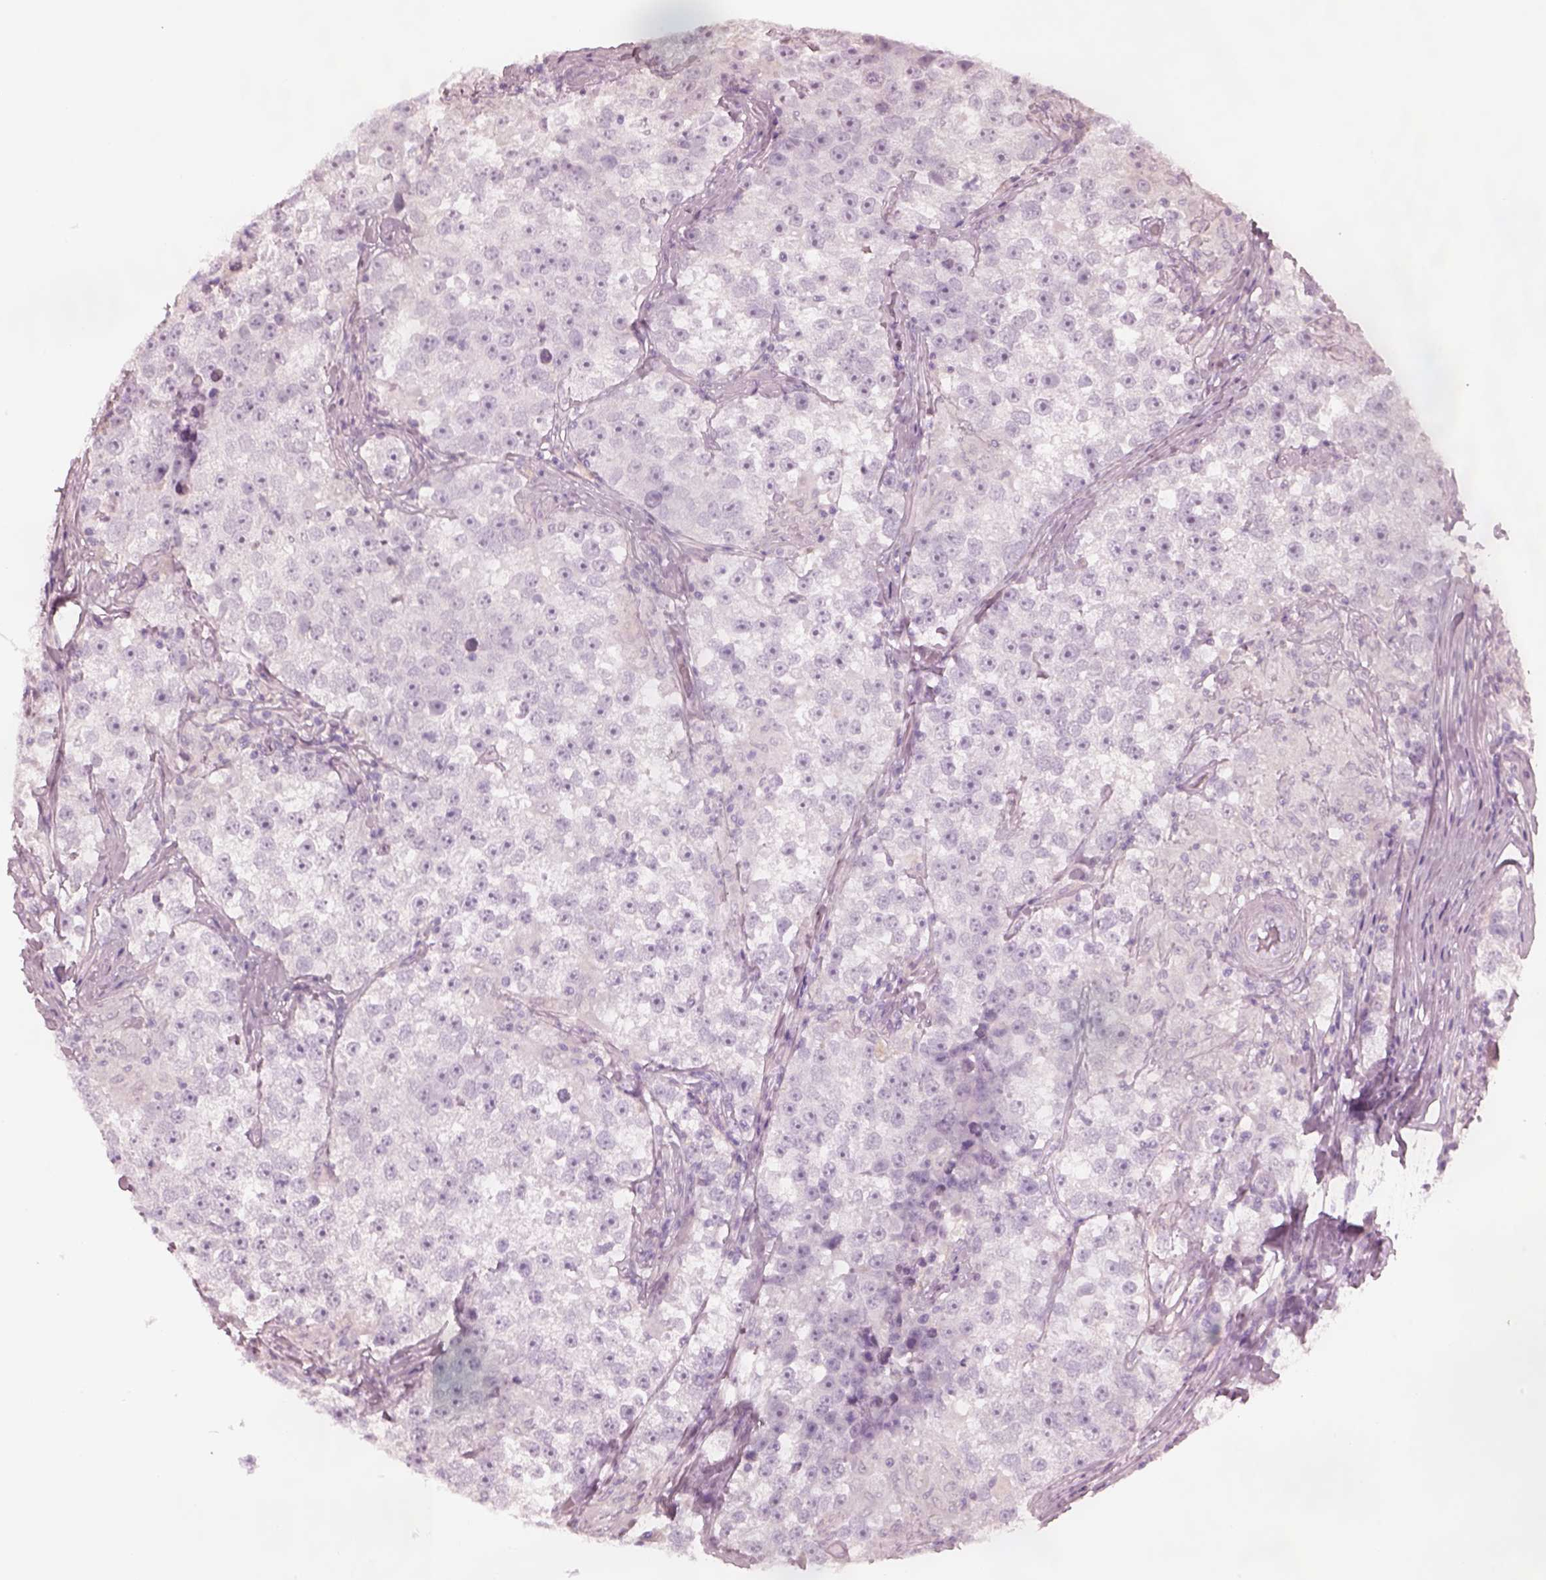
{"staining": {"intensity": "negative", "quantity": "none", "location": "none"}, "tissue": "testis cancer", "cell_type": "Tumor cells", "image_type": "cancer", "snomed": [{"axis": "morphology", "description": "Seminoma, NOS"}, {"axis": "topography", "description": "Testis"}], "caption": "Testis cancer was stained to show a protein in brown. There is no significant staining in tumor cells.", "gene": "RSPH9", "patient": {"sex": "male", "age": 46}}